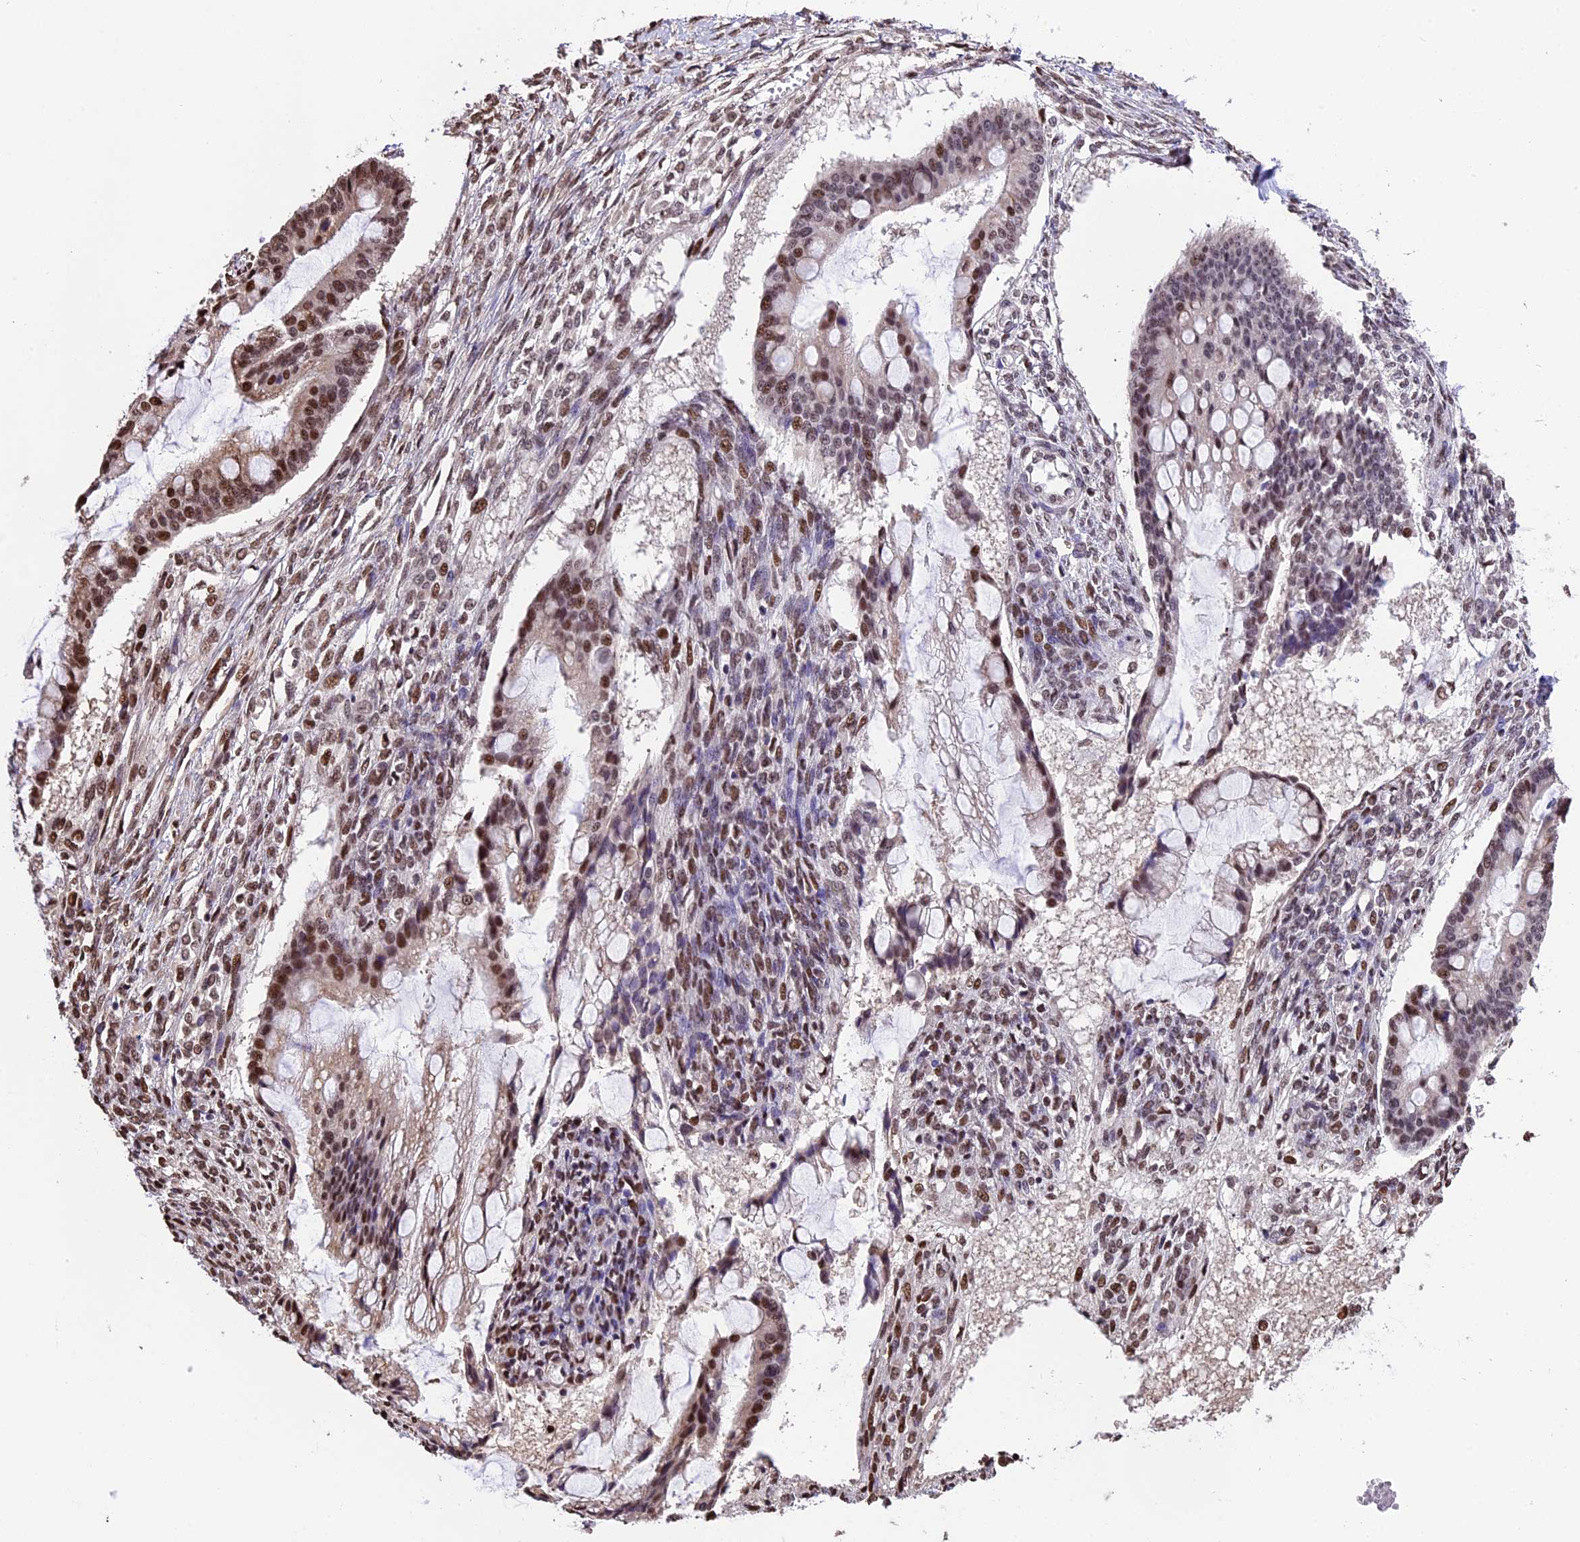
{"staining": {"intensity": "moderate", "quantity": ">75%", "location": "nuclear"}, "tissue": "ovarian cancer", "cell_type": "Tumor cells", "image_type": "cancer", "snomed": [{"axis": "morphology", "description": "Cystadenocarcinoma, mucinous, NOS"}, {"axis": "topography", "description": "Ovary"}], "caption": "This image displays IHC staining of ovarian mucinous cystadenocarcinoma, with medium moderate nuclear staining in approximately >75% of tumor cells.", "gene": "POLR3E", "patient": {"sex": "female", "age": 73}}